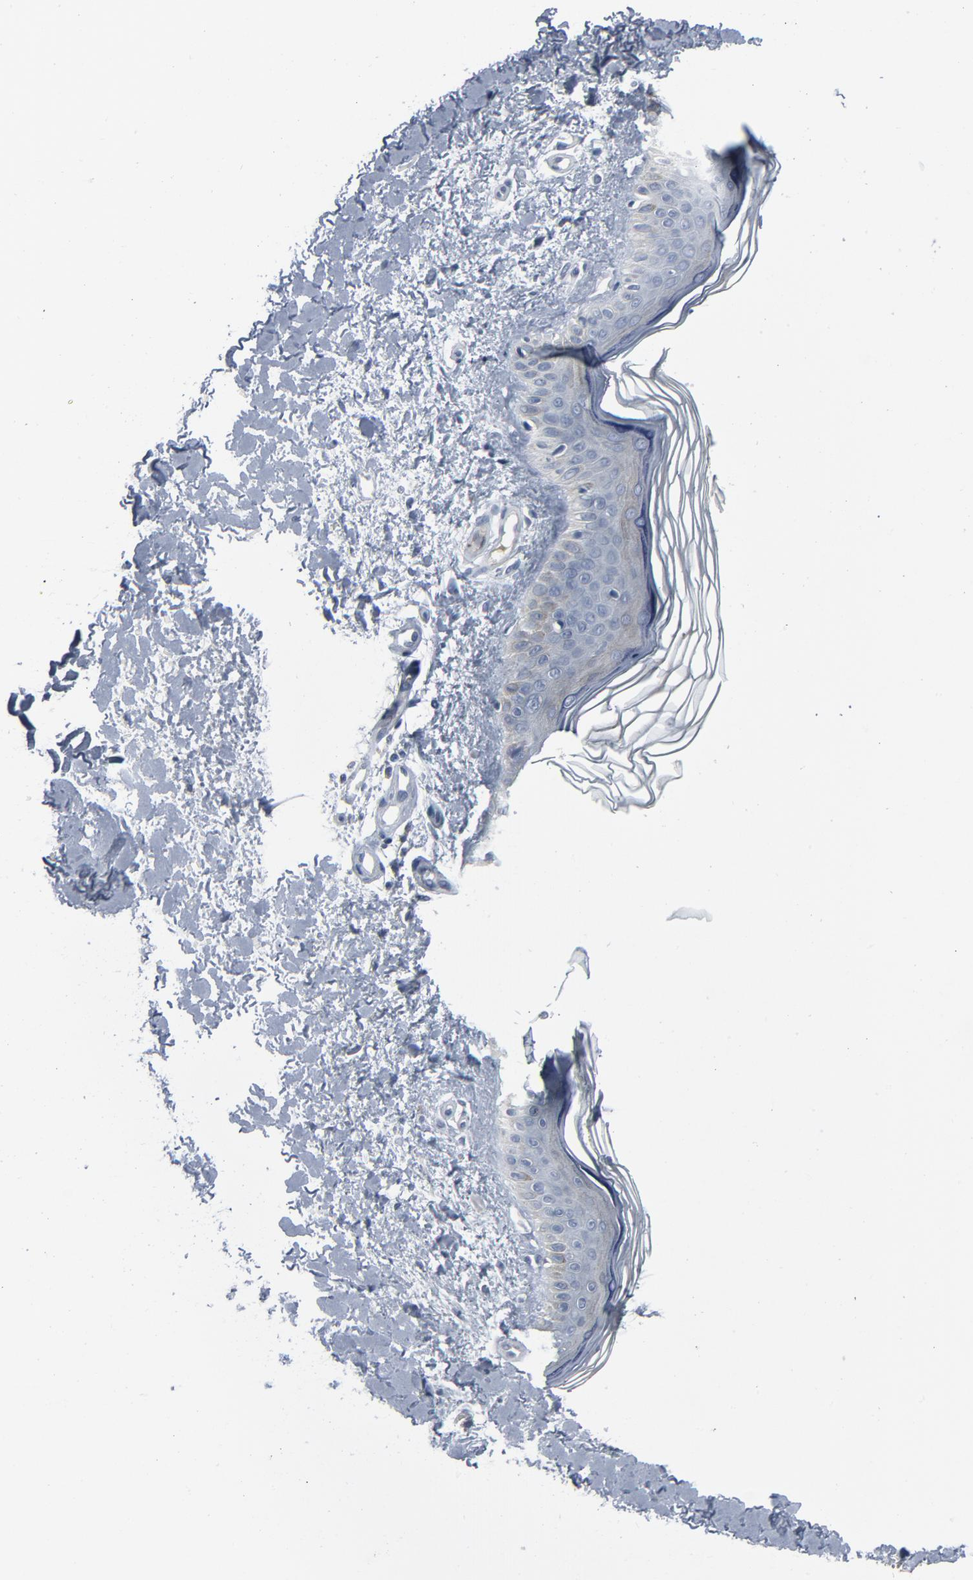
{"staining": {"intensity": "negative", "quantity": "none", "location": "none"}, "tissue": "skin", "cell_type": "Fibroblasts", "image_type": "normal", "snomed": [{"axis": "morphology", "description": "Normal tissue, NOS"}, {"axis": "topography", "description": "Skin"}], "caption": "IHC of benign skin displays no positivity in fibroblasts.", "gene": "GPX2", "patient": {"sex": "female", "age": 19}}